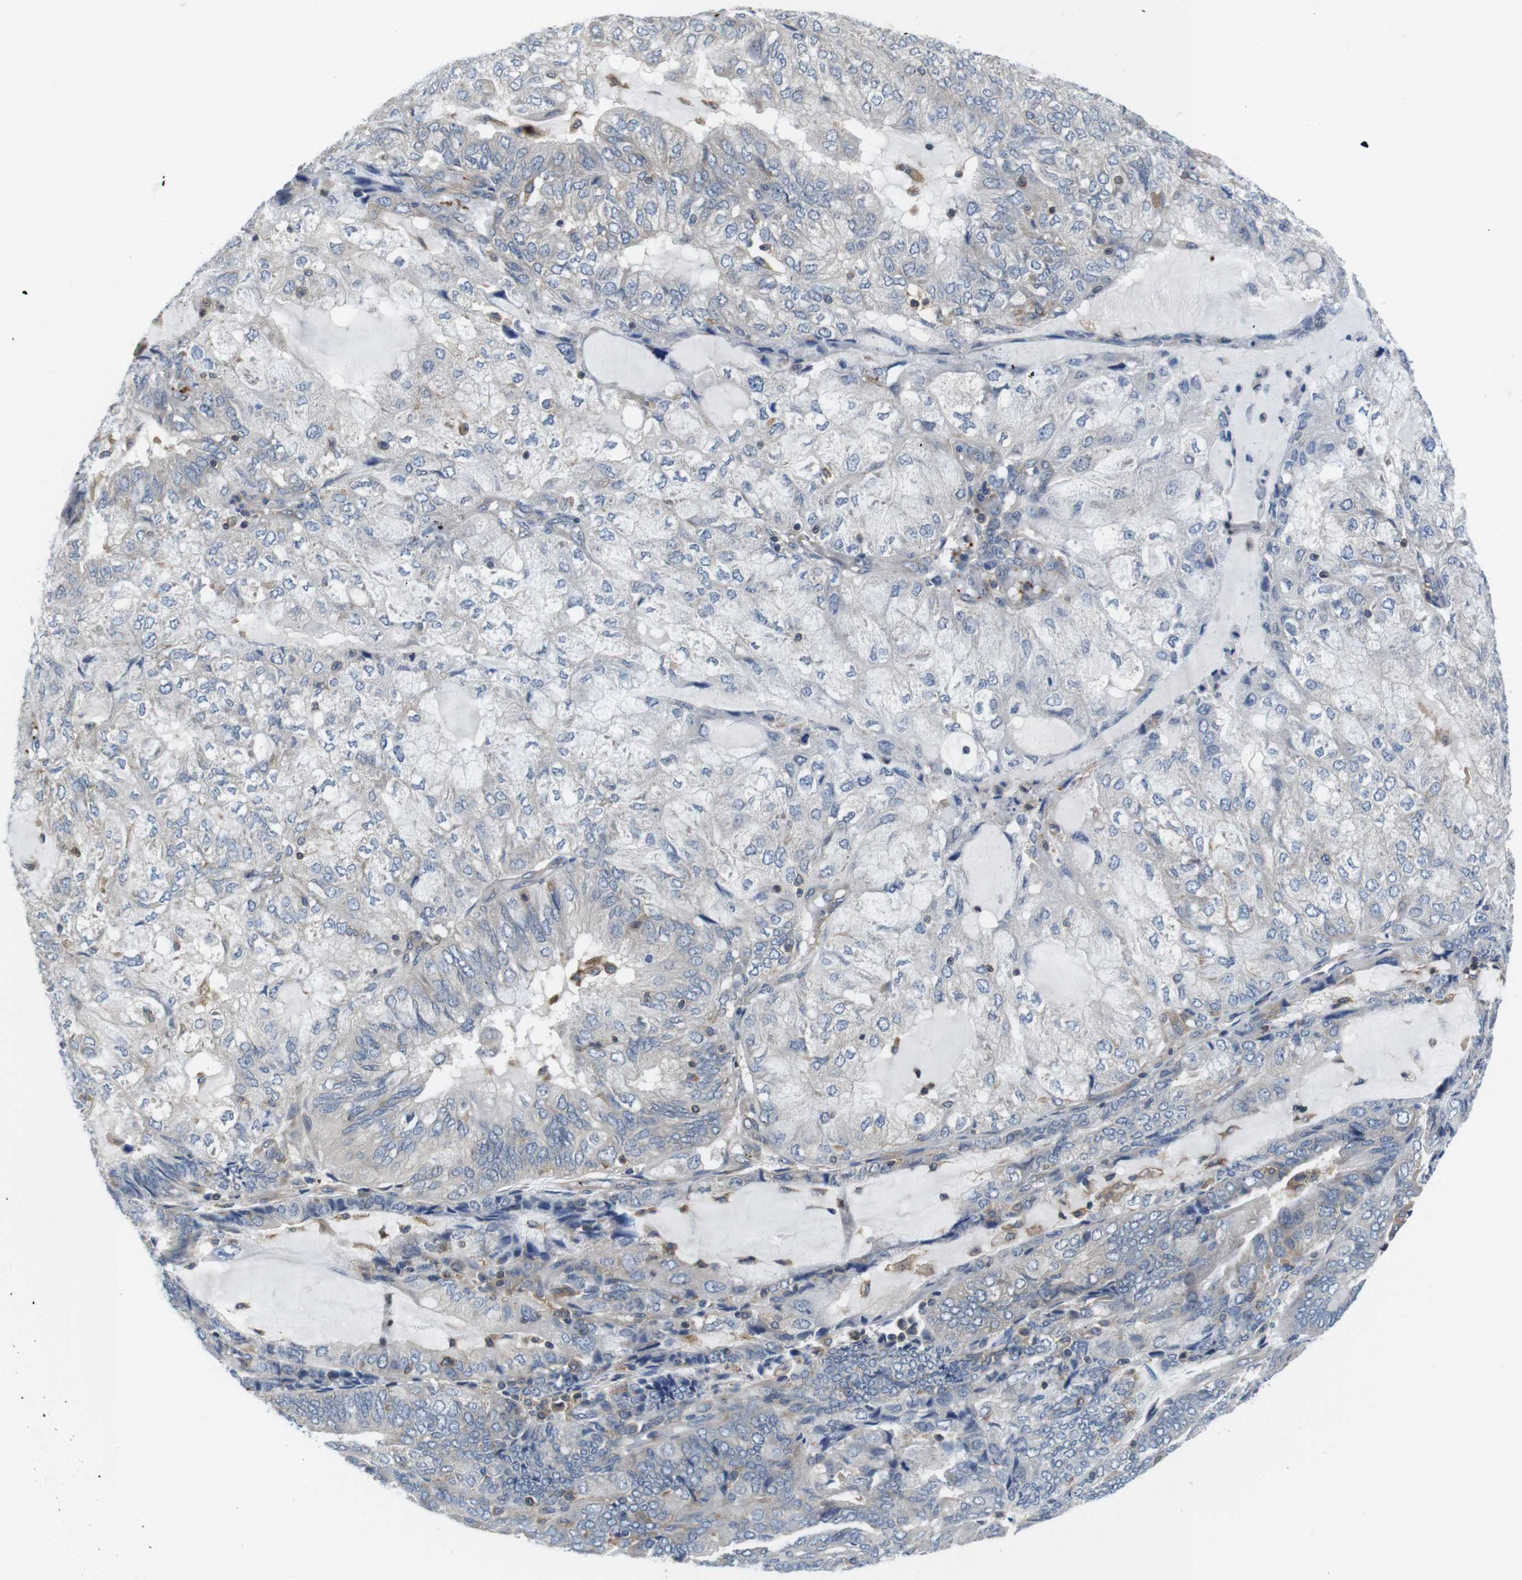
{"staining": {"intensity": "negative", "quantity": "none", "location": "none"}, "tissue": "endometrial cancer", "cell_type": "Tumor cells", "image_type": "cancer", "snomed": [{"axis": "morphology", "description": "Adenocarcinoma, NOS"}, {"axis": "topography", "description": "Endometrium"}], "caption": "Adenocarcinoma (endometrial) stained for a protein using immunohistochemistry reveals no expression tumor cells.", "gene": "HERPUD2", "patient": {"sex": "female", "age": 81}}